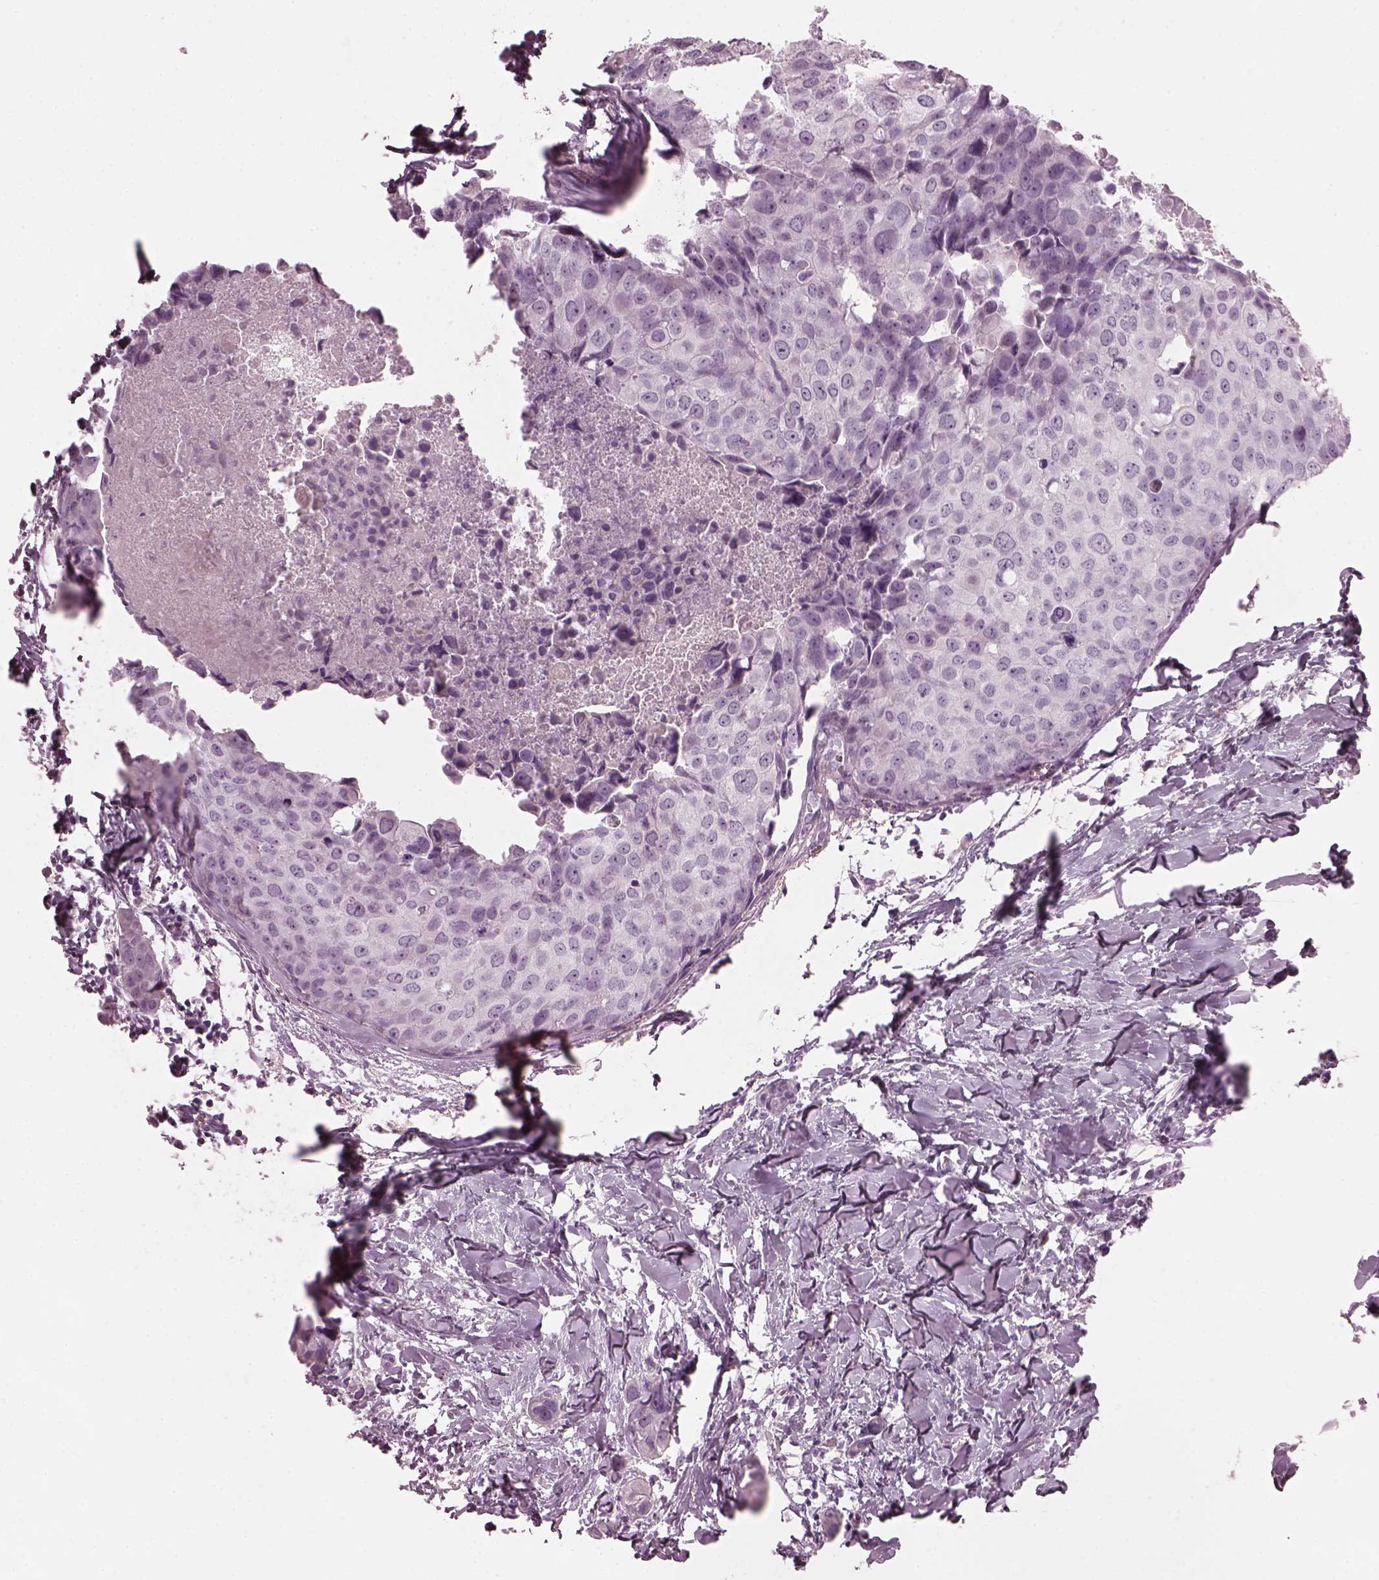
{"staining": {"intensity": "negative", "quantity": "none", "location": "none"}, "tissue": "breast cancer", "cell_type": "Tumor cells", "image_type": "cancer", "snomed": [{"axis": "morphology", "description": "Duct carcinoma"}, {"axis": "topography", "description": "Breast"}], "caption": "An IHC micrograph of breast cancer is shown. There is no staining in tumor cells of breast cancer.", "gene": "HYDIN", "patient": {"sex": "female", "age": 38}}